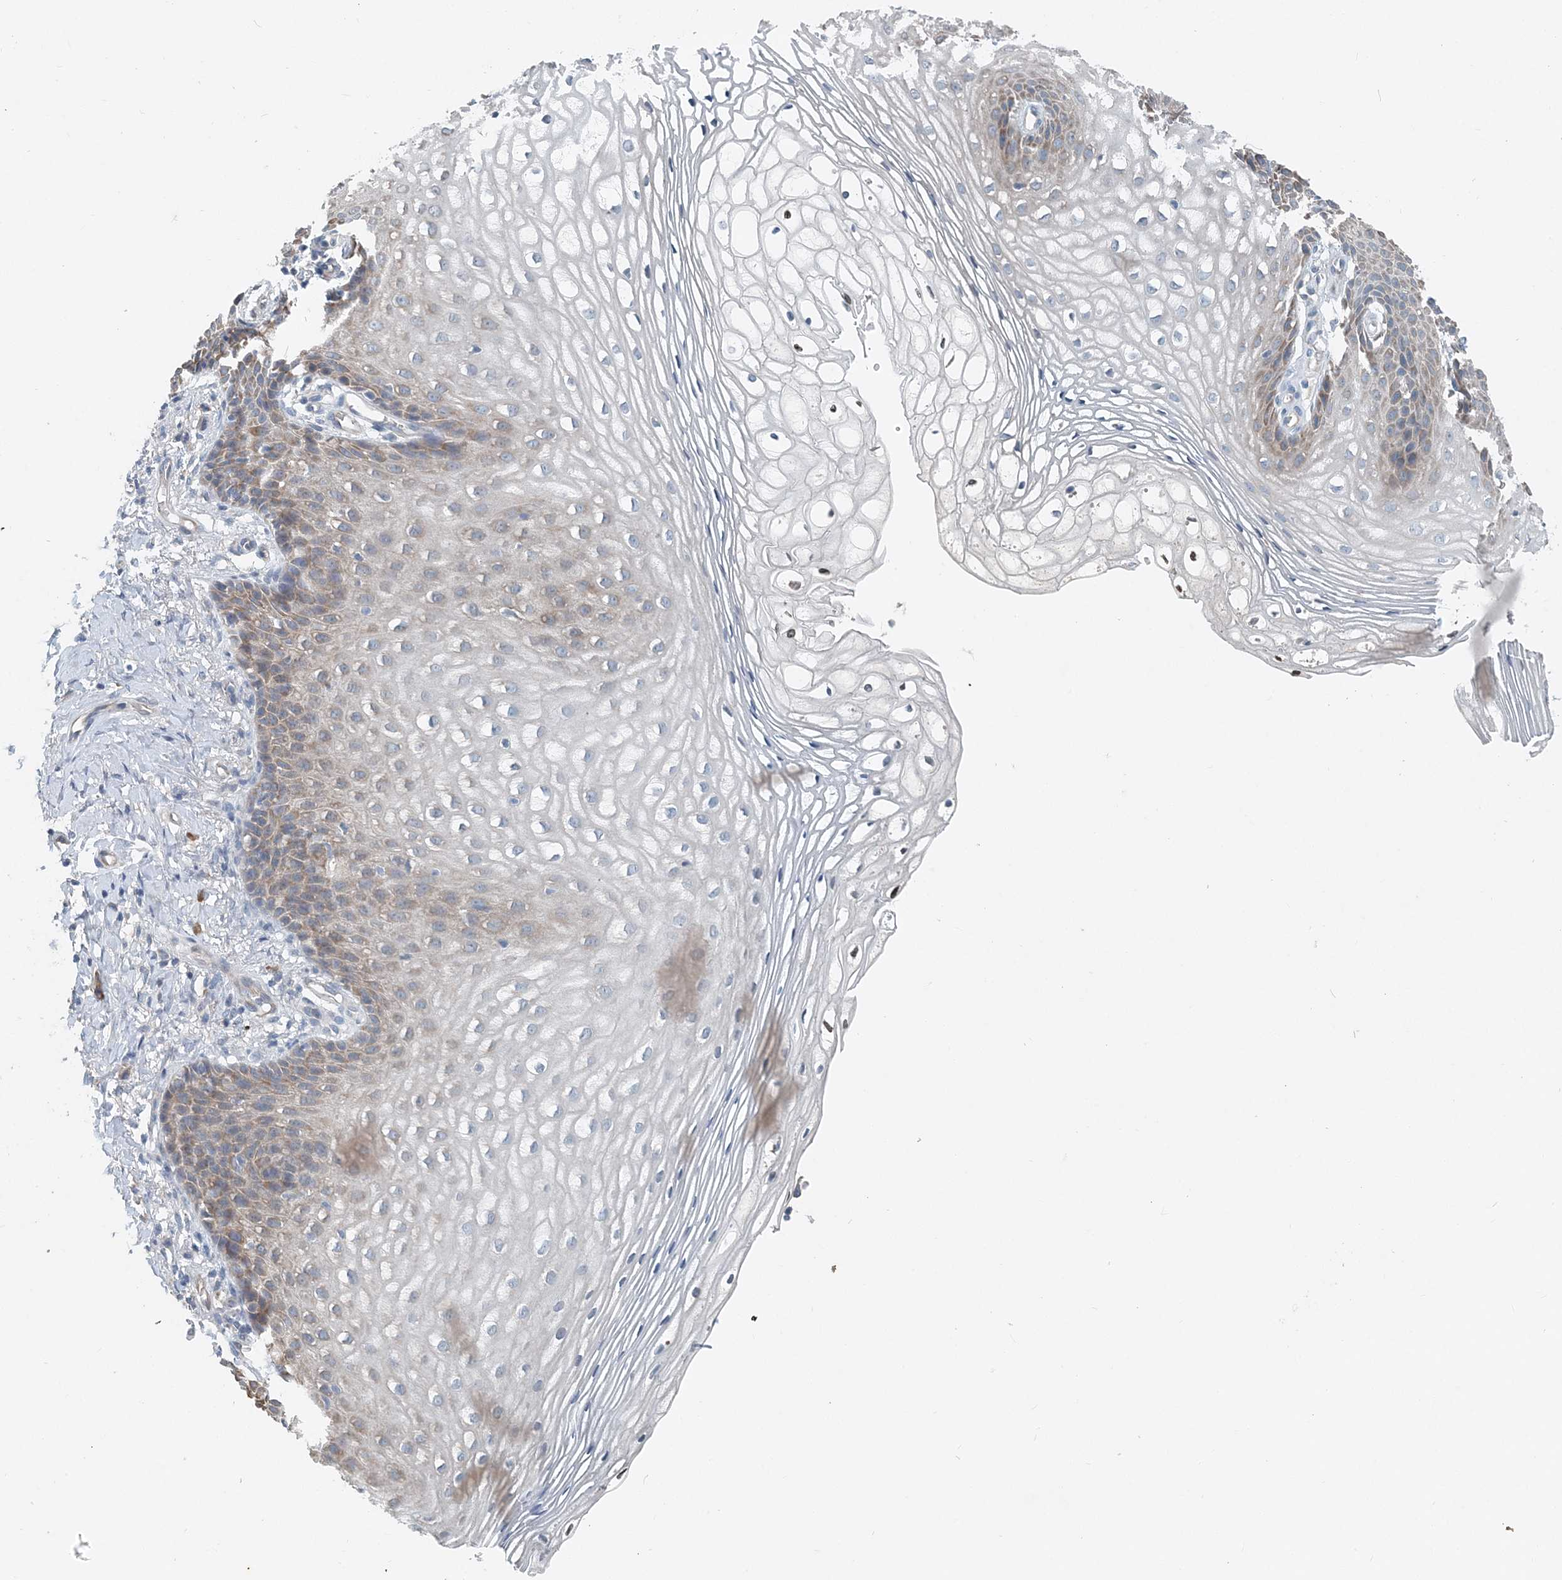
{"staining": {"intensity": "weak", "quantity": "25%-75%", "location": "cytoplasmic/membranous"}, "tissue": "vagina", "cell_type": "Squamous epithelial cells", "image_type": "normal", "snomed": [{"axis": "morphology", "description": "Normal tissue, NOS"}, {"axis": "topography", "description": "Vagina"}], "caption": "Immunohistochemistry (DAB) staining of normal vagina exhibits weak cytoplasmic/membranous protein positivity in about 25%-75% of squamous epithelial cells.", "gene": "EEF1A2", "patient": {"sex": "female", "age": 60}}